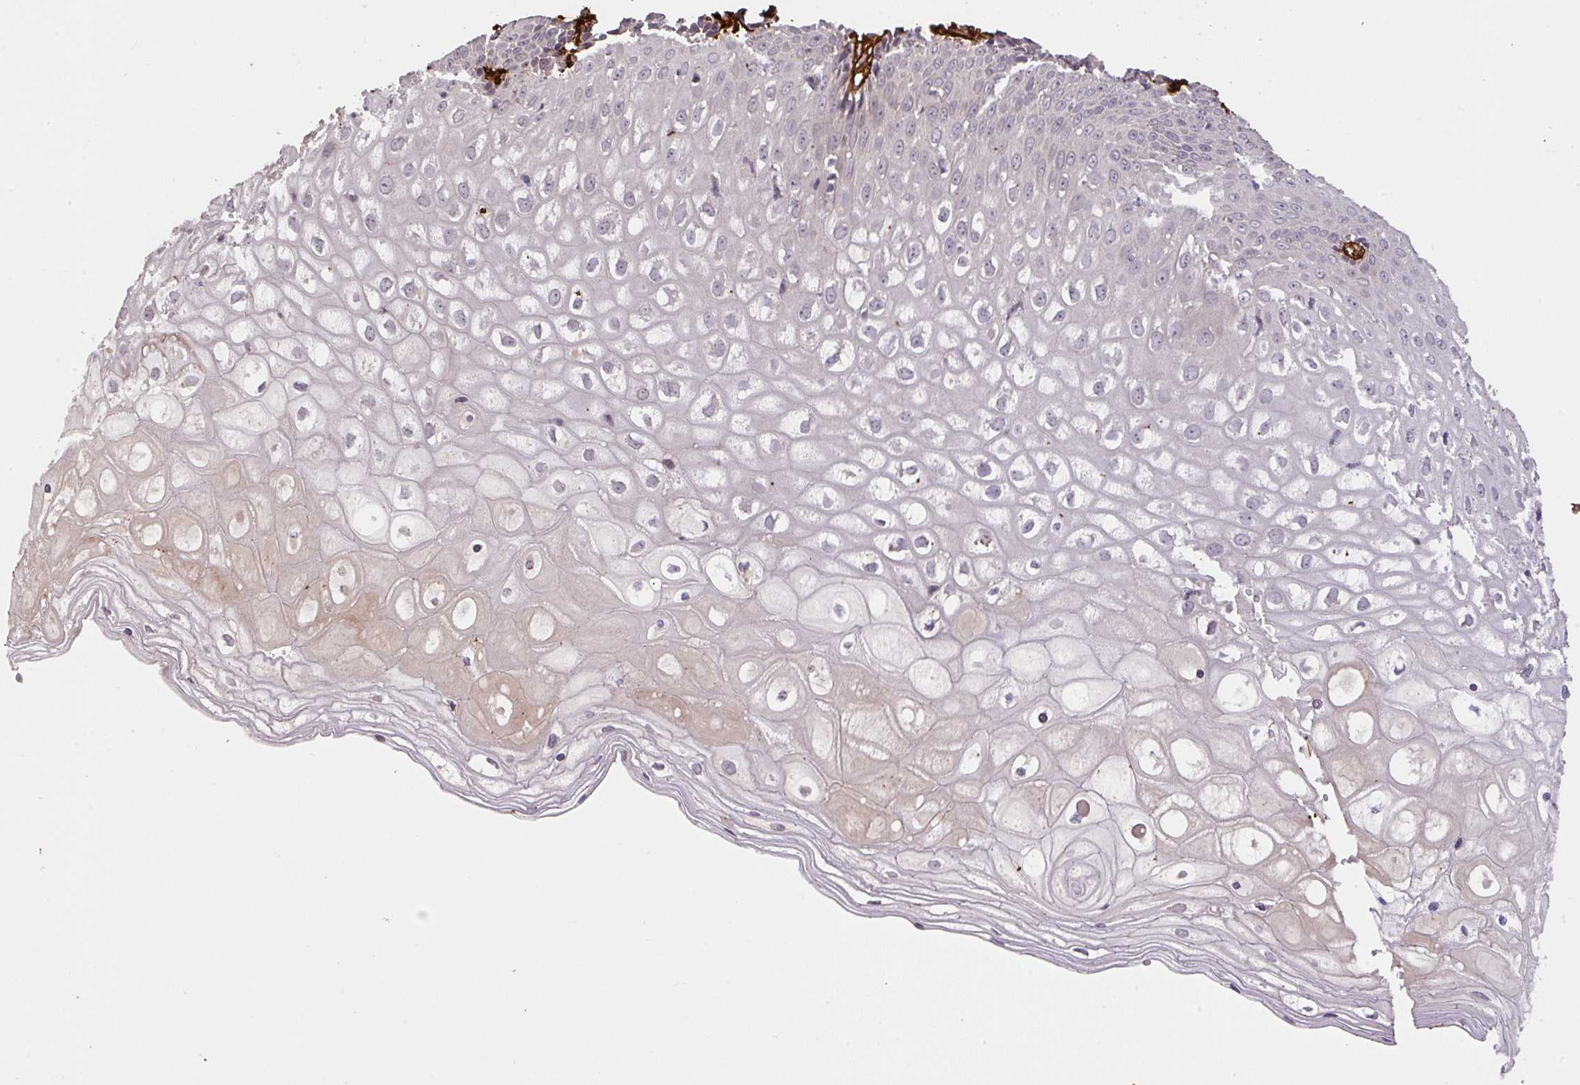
{"staining": {"intensity": "weak", "quantity": "<25%", "location": "cytoplasmic/membranous"}, "tissue": "cervix", "cell_type": "Glandular cells", "image_type": "normal", "snomed": [{"axis": "morphology", "description": "Normal tissue, NOS"}, {"axis": "topography", "description": "Cervix"}], "caption": "Protein analysis of unremarkable cervix exhibits no significant expression in glandular cells. Nuclei are stained in blue.", "gene": "COL3A1", "patient": {"sex": "female", "age": 36}}